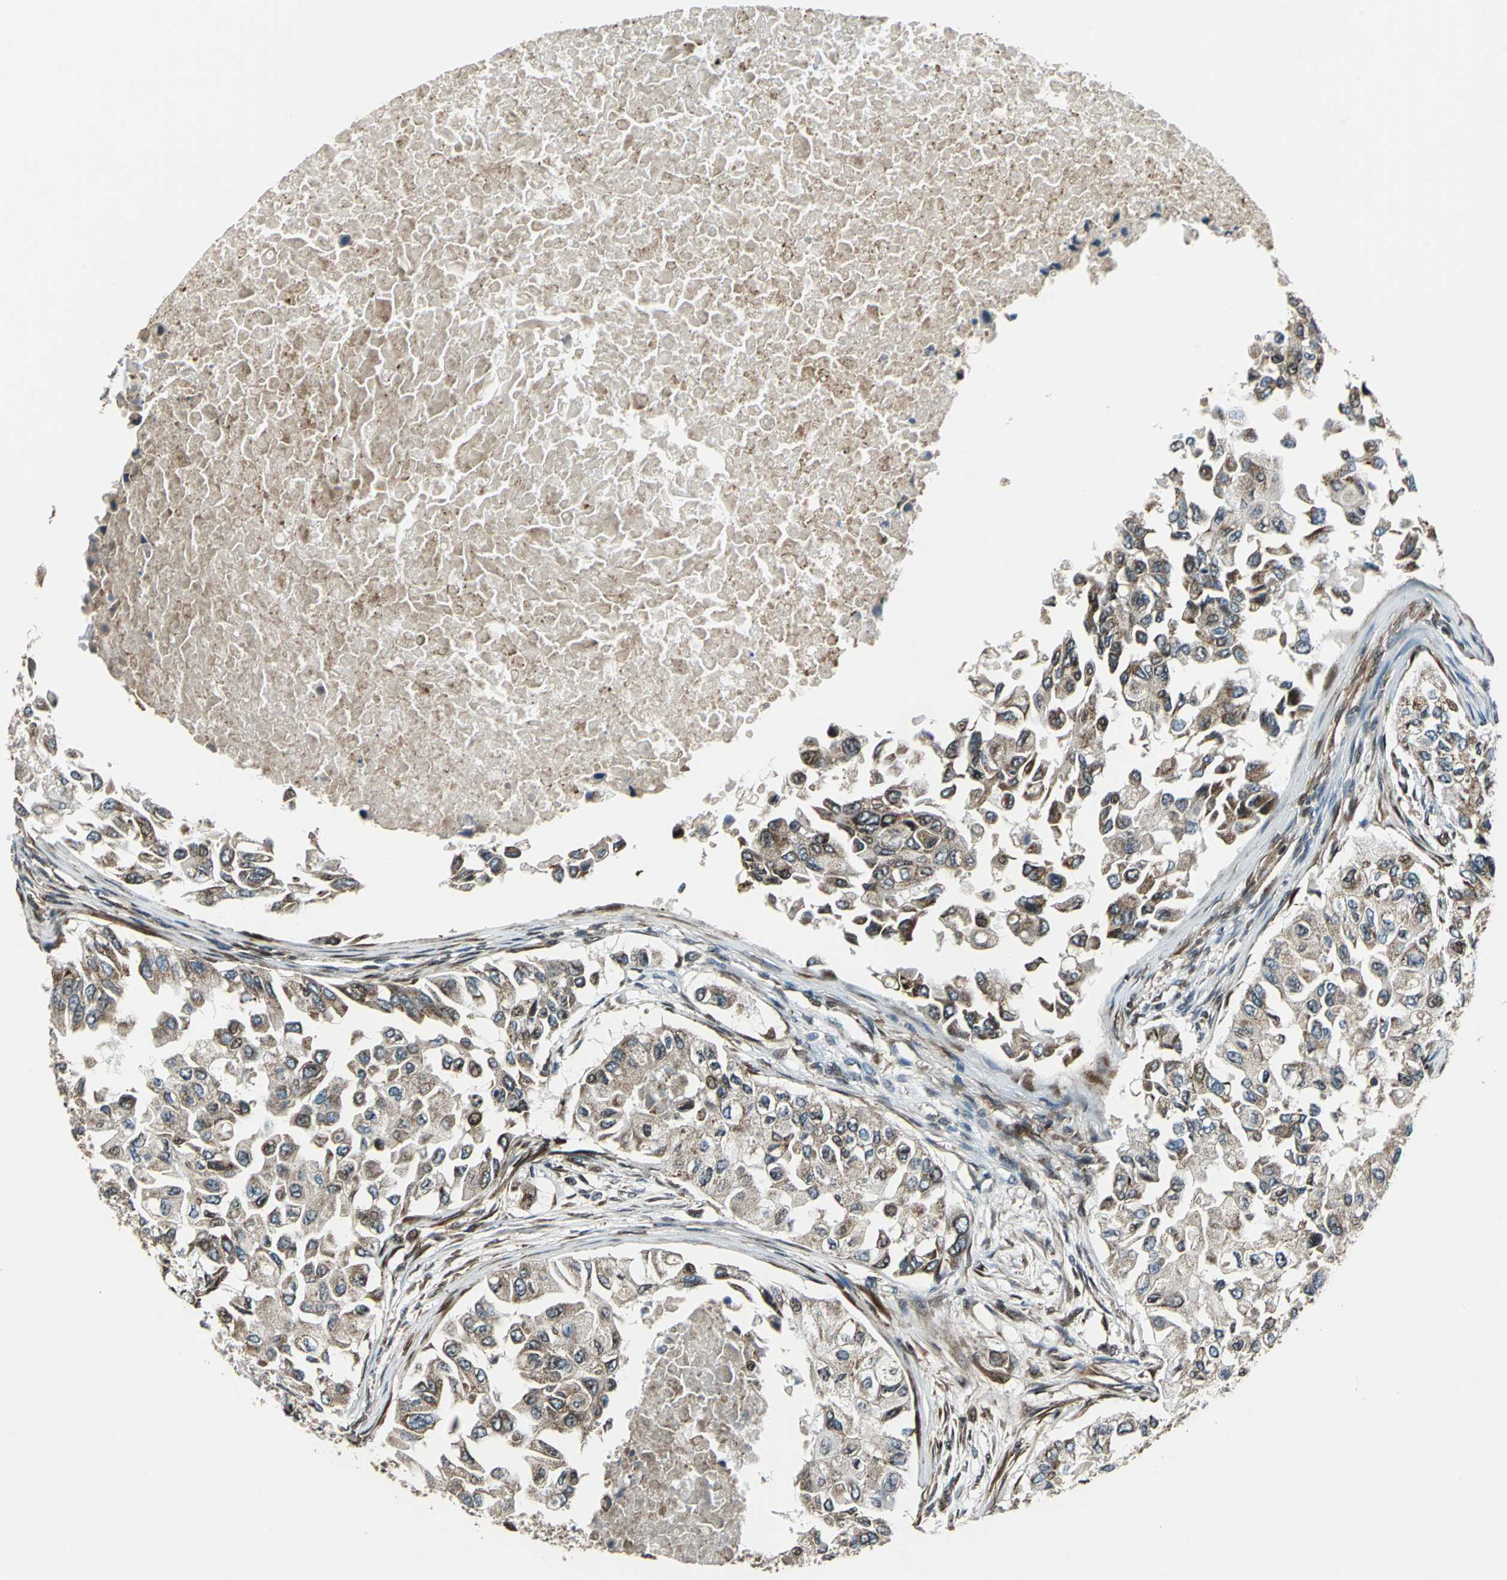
{"staining": {"intensity": "moderate", "quantity": ">75%", "location": "cytoplasmic/membranous"}, "tissue": "breast cancer", "cell_type": "Tumor cells", "image_type": "cancer", "snomed": [{"axis": "morphology", "description": "Normal tissue, NOS"}, {"axis": "morphology", "description": "Duct carcinoma"}, {"axis": "topography", "description": "Breast"}], "caption": "Protein staining displays moderate cytoplasmic/membranous positivity in about >75% of tumor cells in intraductal carcinoma (breast).", "gene": "AATF", "patient": {"sex": "female", "age": 49}}